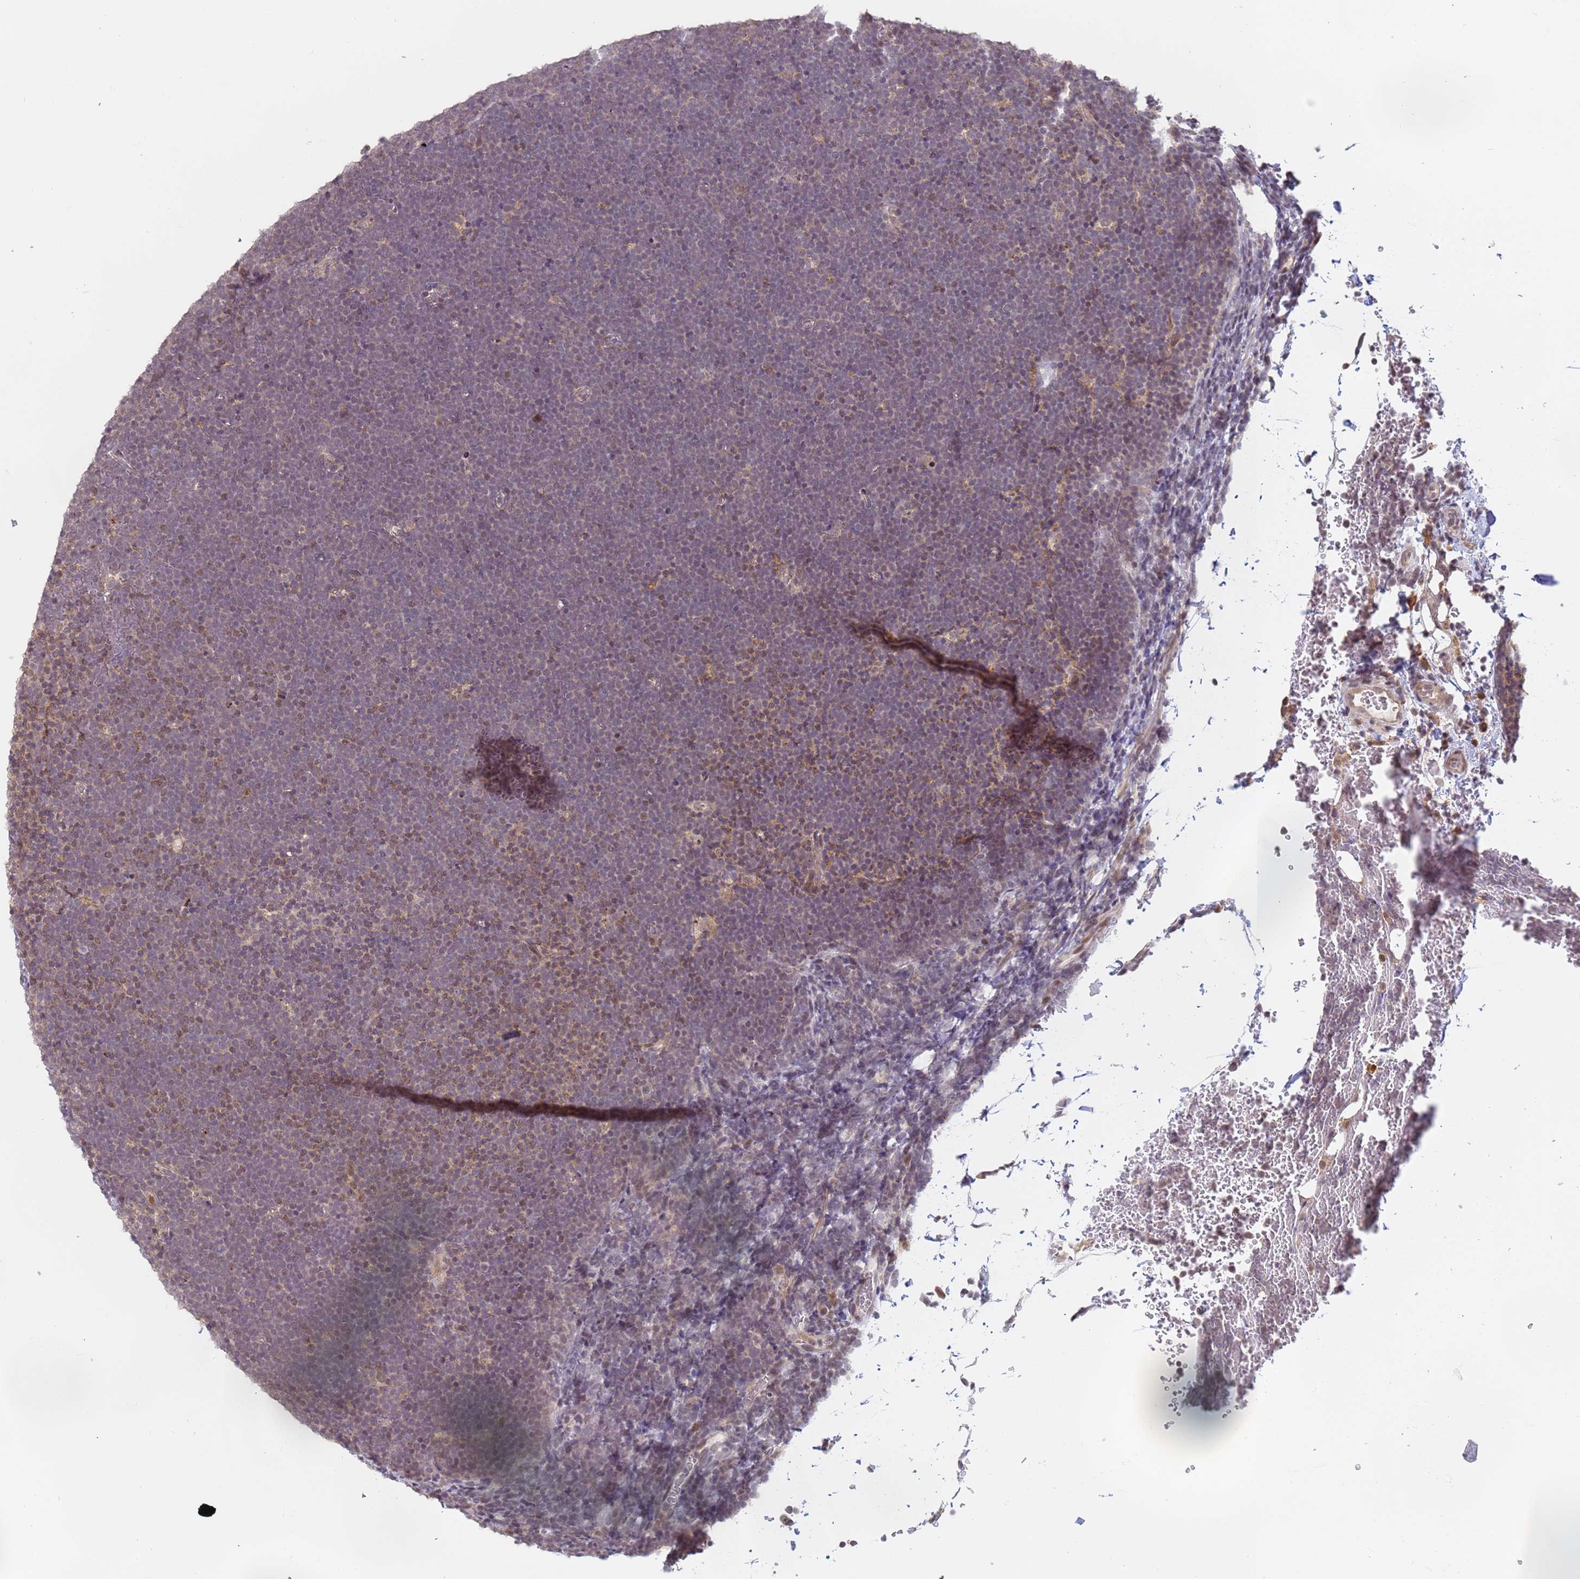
{"staining": {"intensity": "weak", "quantity": "<25%", "location": "cytoplasmic/membranous,nuclear"}, "tissue": "lymphoma", "cell_type": "Tumor cells", "image_type": "cancer", "snomed": [{"axis": "morphology", "description": "Malignant lymphoma, non-Hodgkin's type, High grade"}, {"axis": "topography", "description": "Lymph node"}], "caption": "Human malignant lymphoma, non-Hodgkin's type (high-grade) stained for a protein using IHC exhibits no expression in tumor cells.", "gene": "VWA3A", "patient": {"sex": "male", "age": 13}}